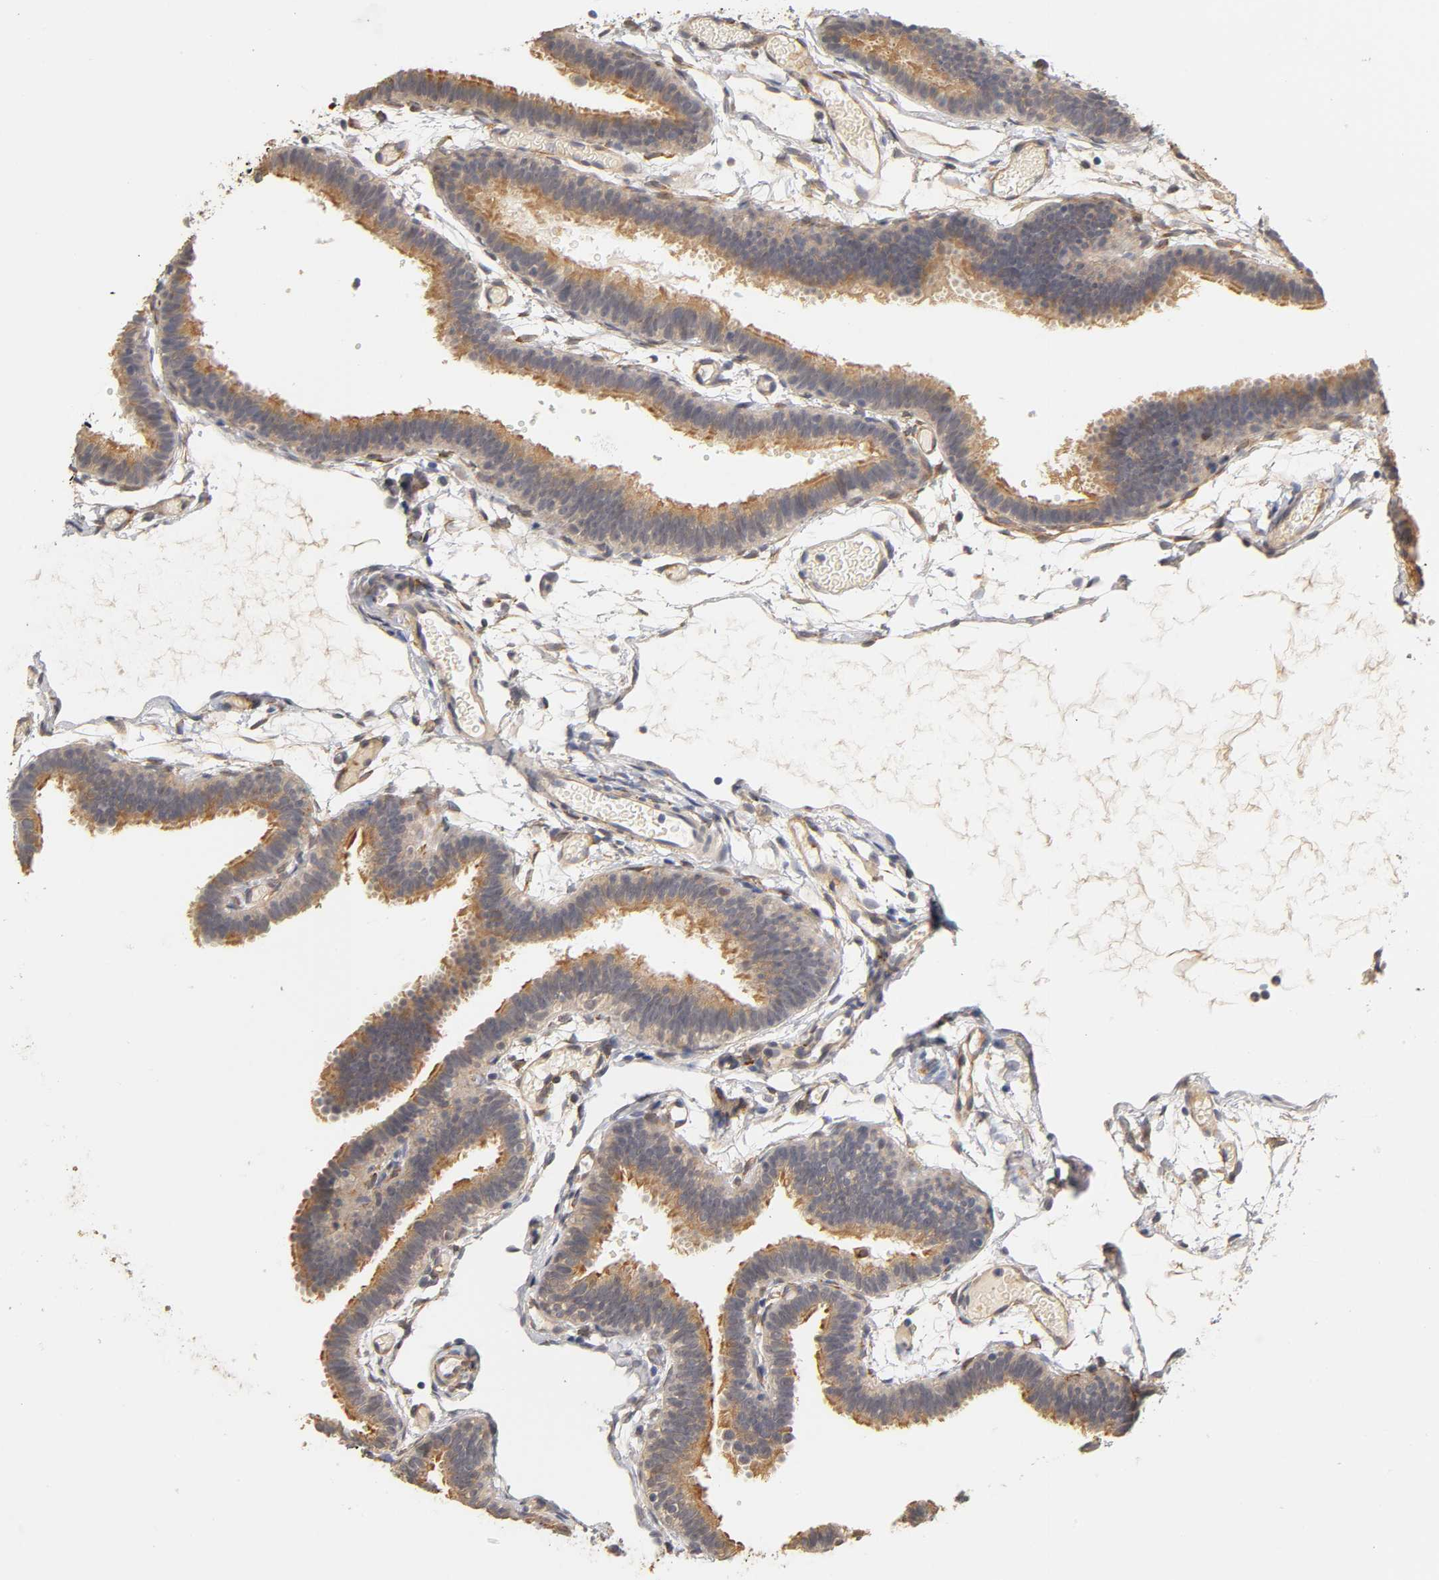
{"staining": {"intensity": "moderate", "quantity": ">75%", "location": "cytoplasmic/membranous"}, "tissue": "fallopian tube", "cell_type": "Glandular cells", "image_type": "normal", "snomed": [{"axis": "morphology", "description": "Normal tissue, NOS"}, {"axis": "topography", "description": "Fallopian tube"}], "caption": "This histopathology image shows normal fallopian tube stained with immunohistochemistry (IHC) to label a protein in brown. The cytoplasmic/membranous of glandular cells show moderate positivity for the protein. Nuclei are counter-stained blue.", "gene": "LAMB1", "patient": {"sex": "female", "age": 29}}